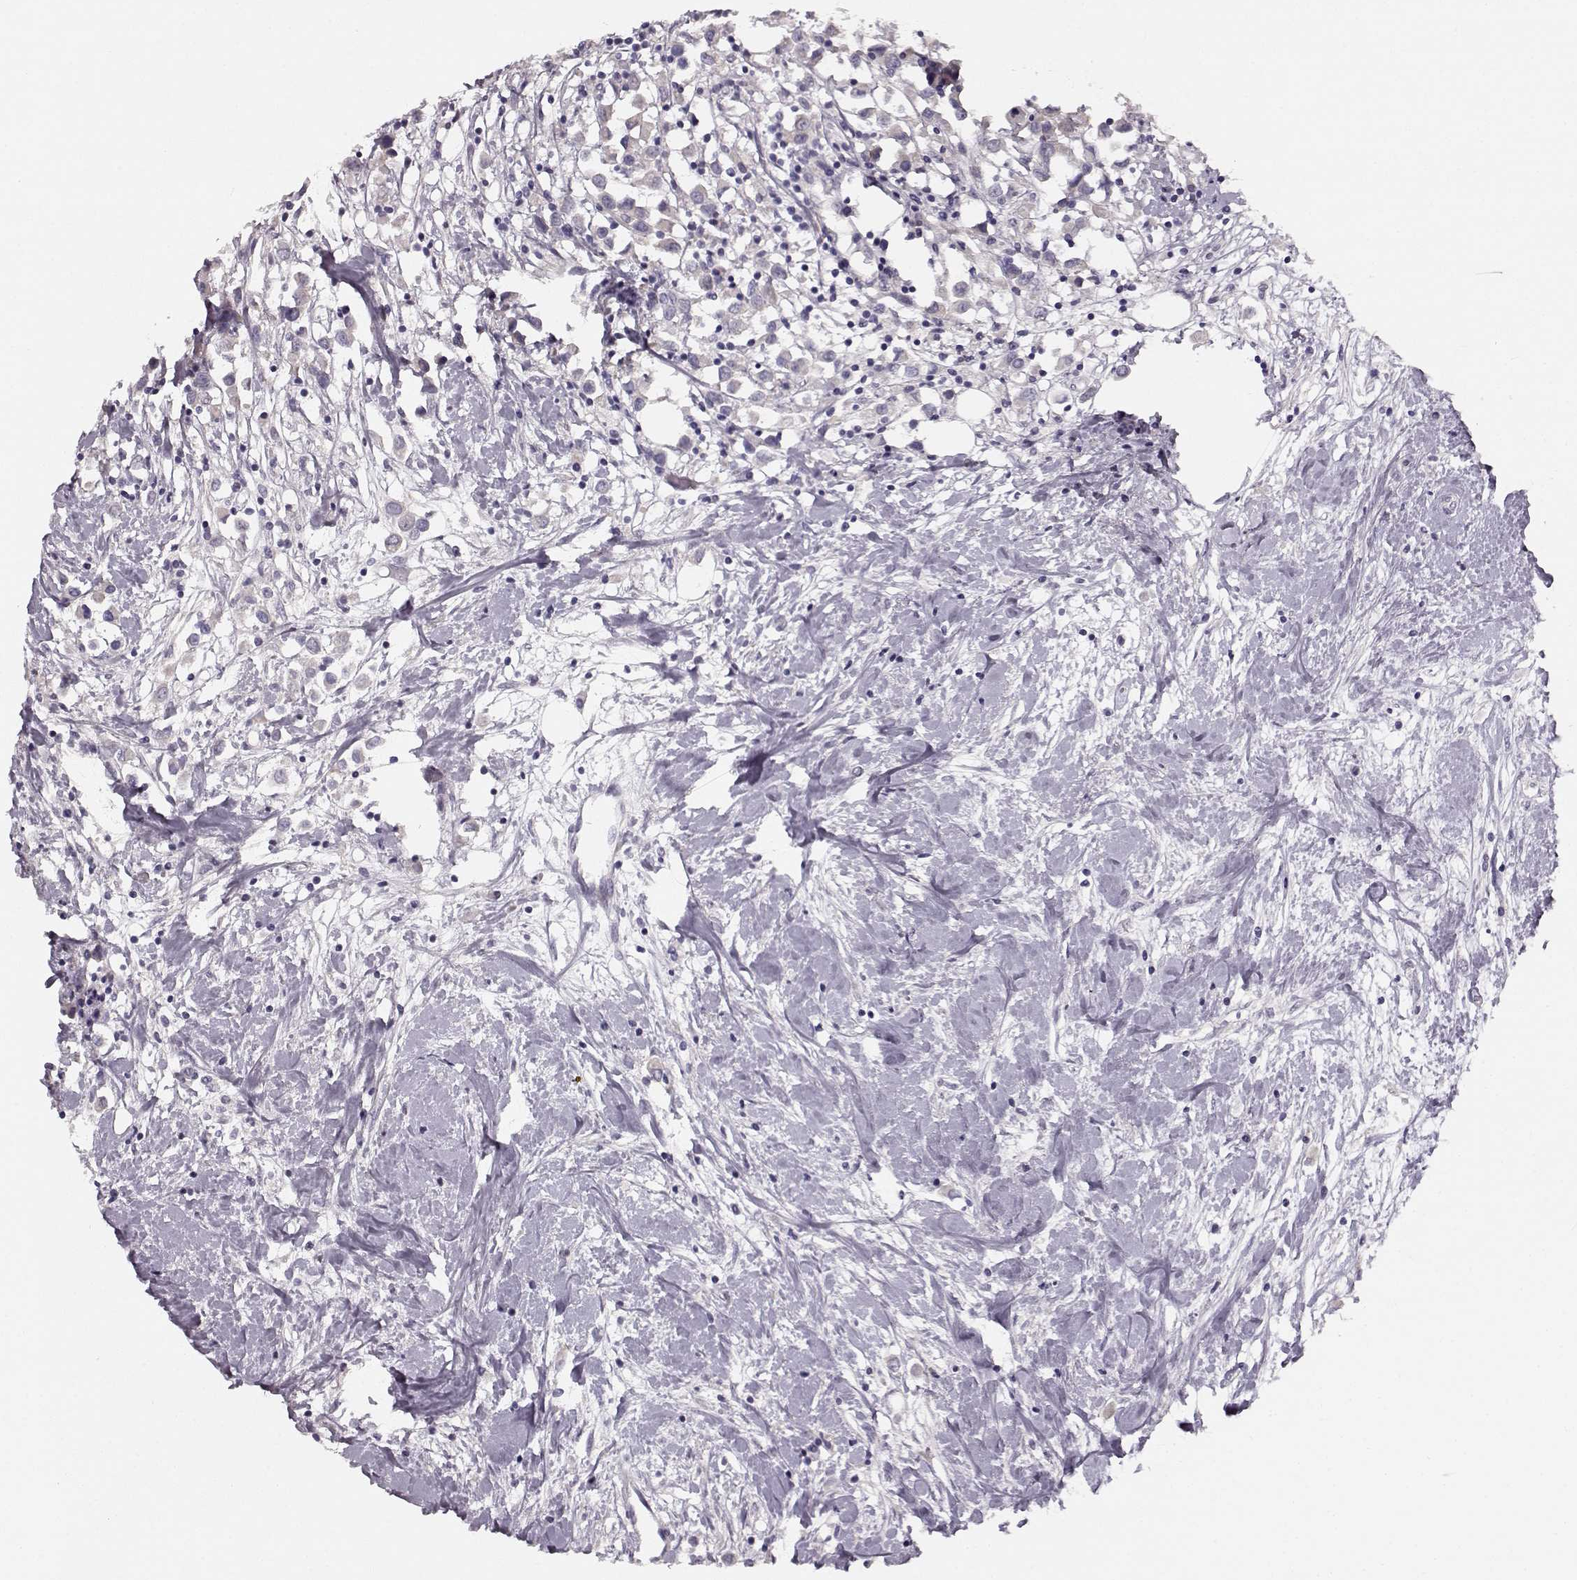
{"staining": {"intensity": "negative", "quantity": "none", "location": "none"}, "tissue": "breast cancer", "cell_type": "Tumor cells", "image_type": "cancer", "snomed": [{"axis": "morphology", "description": "Duct carcinoma"}, {"axis": "topography", "description": "Breast"}], "caption": "This is an IHC image of human infiltrating ductal carcinoma (breast). There is no positivity in tumor cells.", "gene": "MAP6D1", "patient": {"sex": "female", "age": 61}}